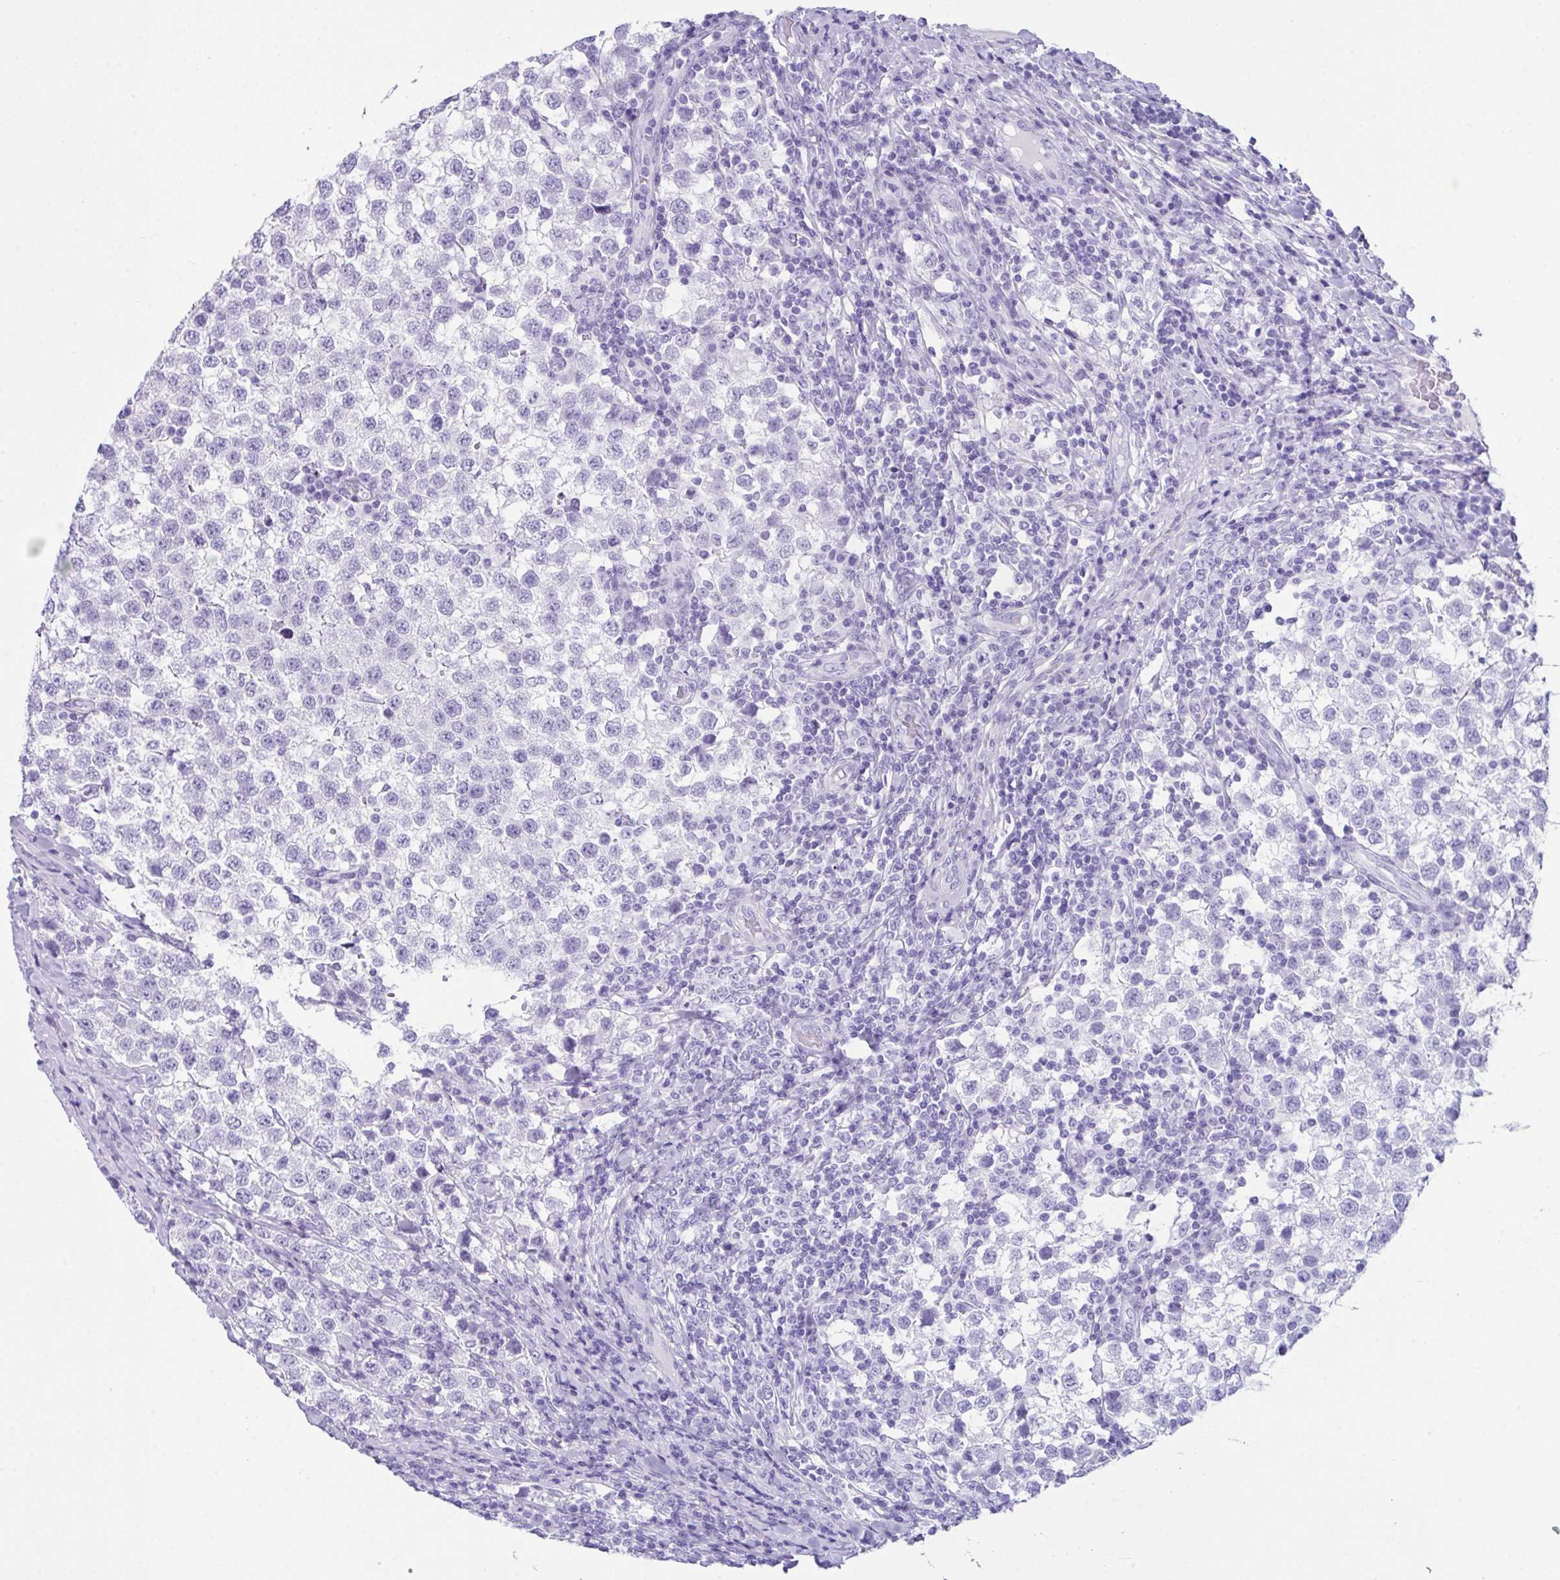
{"staining": {"intensity": "negative", "quantity": "none", "location": "none"}, "tissue": "testis cancer", "cell_type": "Tumor cells", "image_type": "cancer", "snomed": [{"axis": "morphology", "description": "Seminoma, NOS"}, {"axis": "topography", "description": "Testis"}], "caption": "Immunohistochemical staining of testis seminoma exhibits no significant expression in tumor cells.", "gene": "LGALS4", "patient": {"sex": "male", "age": 34}}